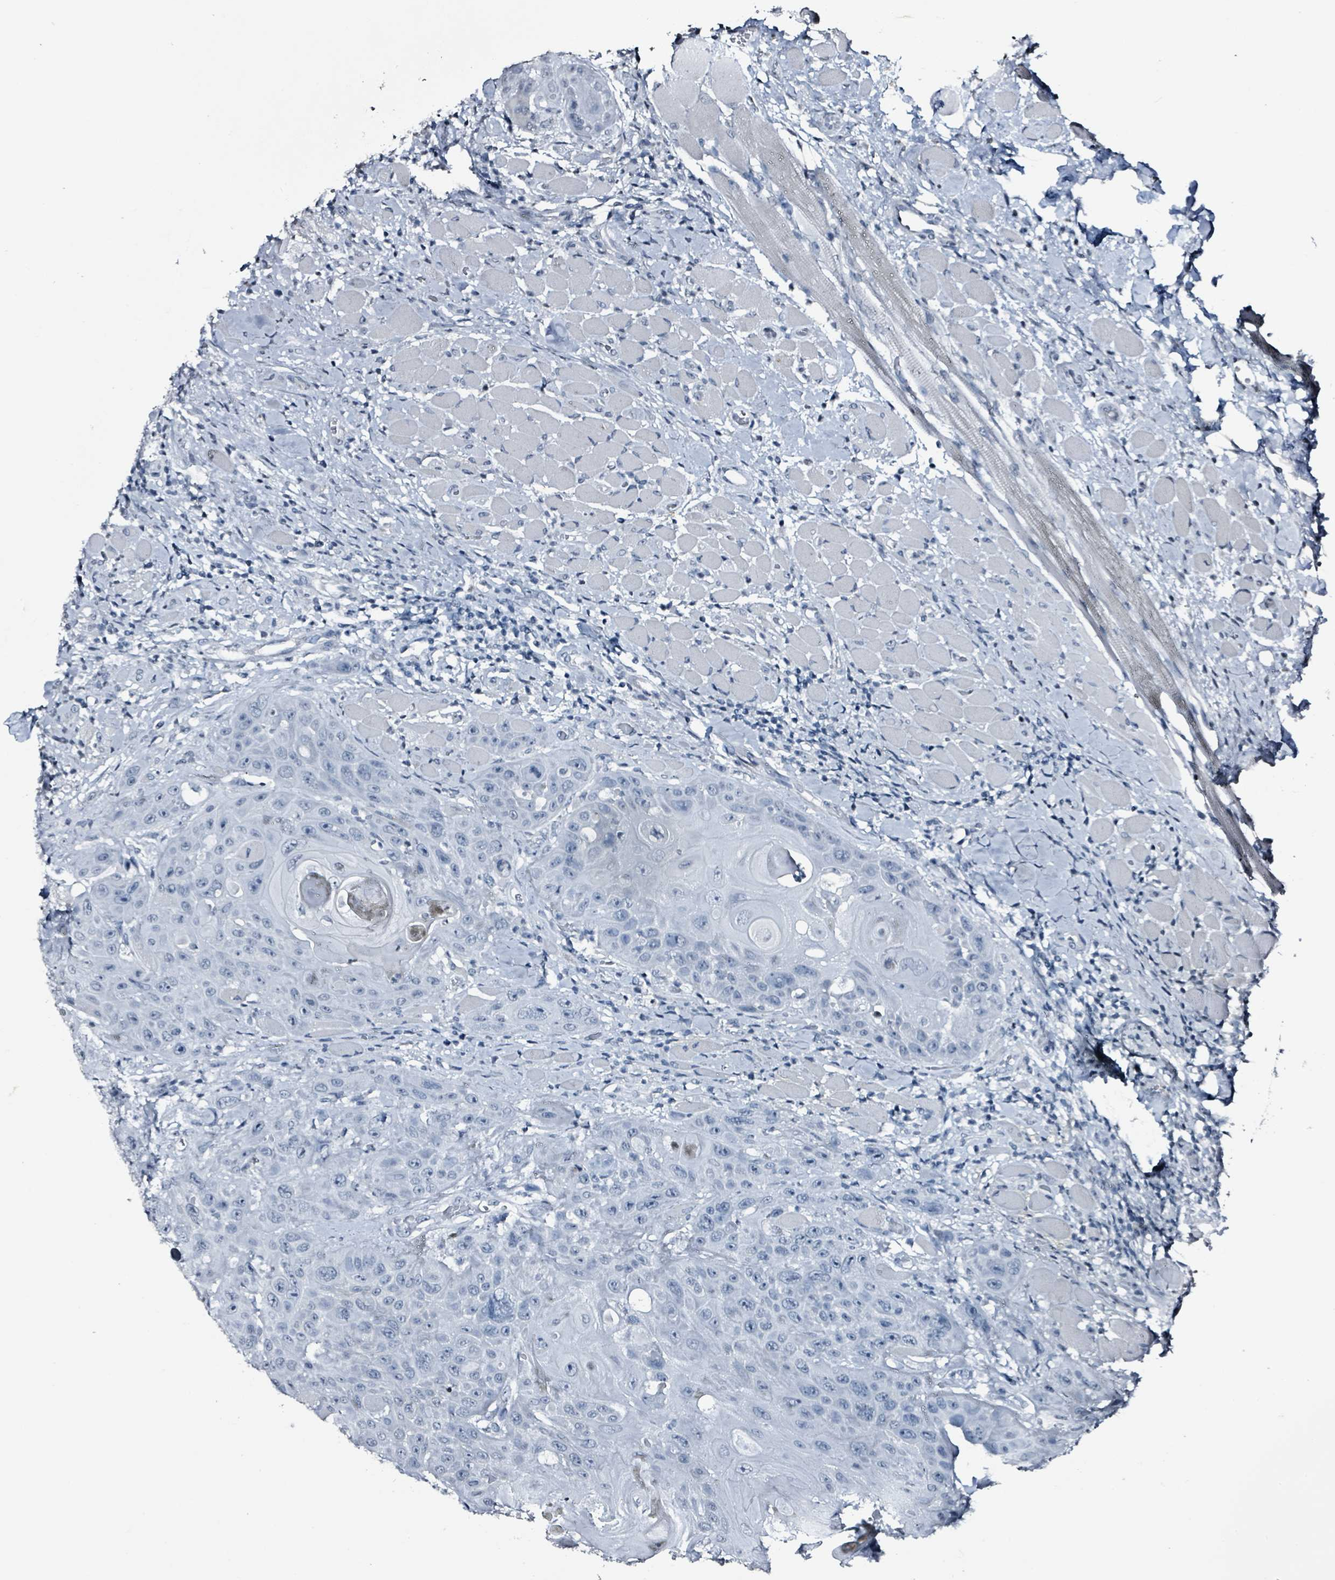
{"staining": {"intensity": "negative", "quantity": "none", "location": "none"}, "tissue": "head and neck cancer", "cell_type": "Tumor cells", "image_type": "cancer", "snomed": [{"axis": "morphology", "description": "Squamous cell carcinoma, NOS"}, {"axis": "topography", "description": "Head-Neck"}], "caption": "High power microscopy histopathology image of an immunohistochemistry (IHC) image of head and neck cancer, revealing no significant positivity in tumor cells.", "gene": "CA9", "patient": {"sex": "female", "age": 59}}